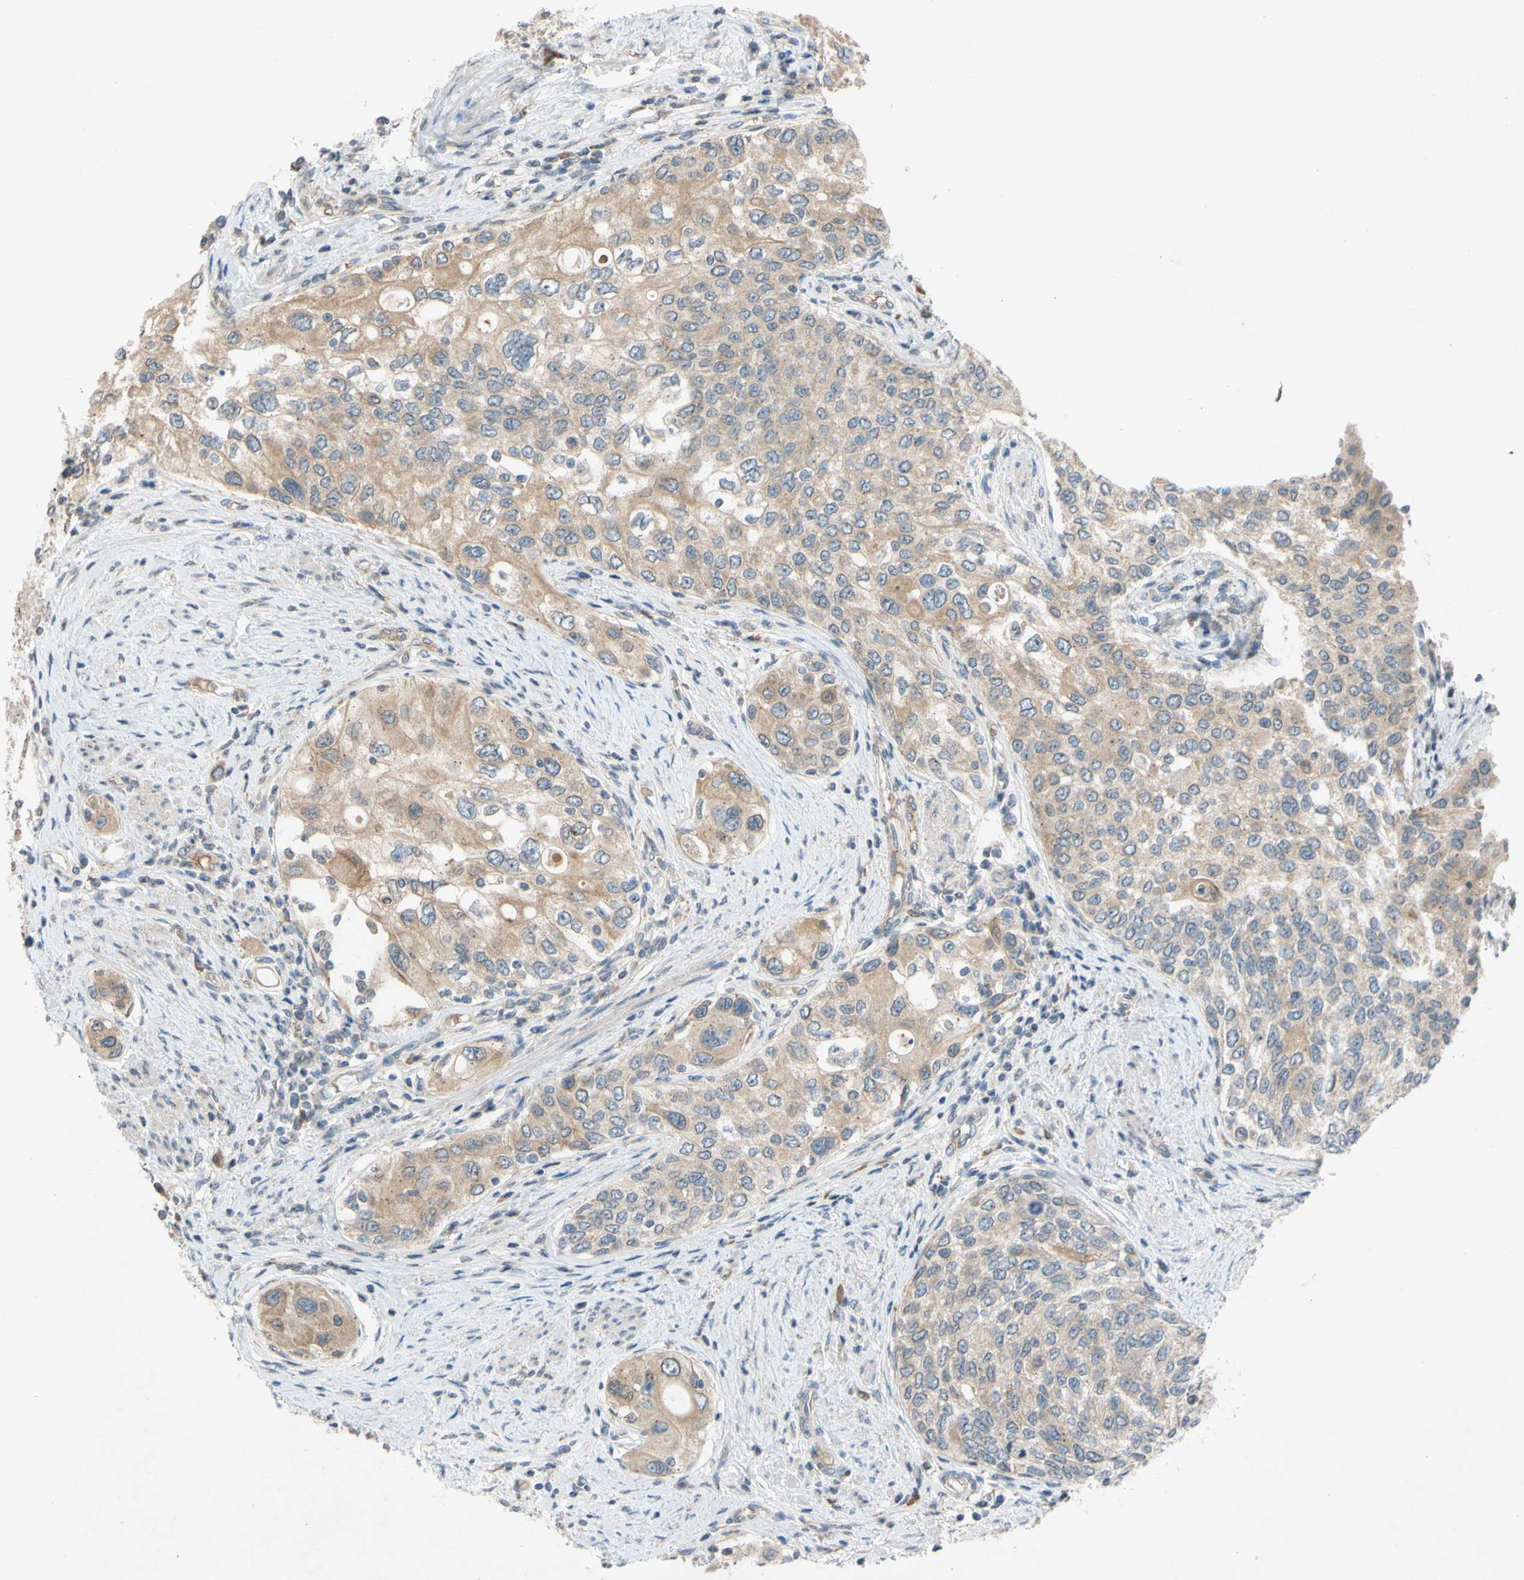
{"staining": {"intensity": "weak", "quantity": ">75%", "location": "cytoplasmic/membranous"}, "tissue": "urothelial cancer", "cell_type": "Tumor cells", "image_type": "cancer", "snomed": [{"axis": "morphology", "description": "Urothelial carcinoma, High grade"}, {"axis": "topography", "description": "Urinary bladder"}], "caption": "Tumor cells display low levels of weak cytoplasmic/membranous expression in approximately >75% of cells in human urothelial carcinoma (high-grade). The protein is shown in brown color, while the nuclei are stained blue.", "gene": "ADD2", "patient": {"sex": "female", "age": 56}}